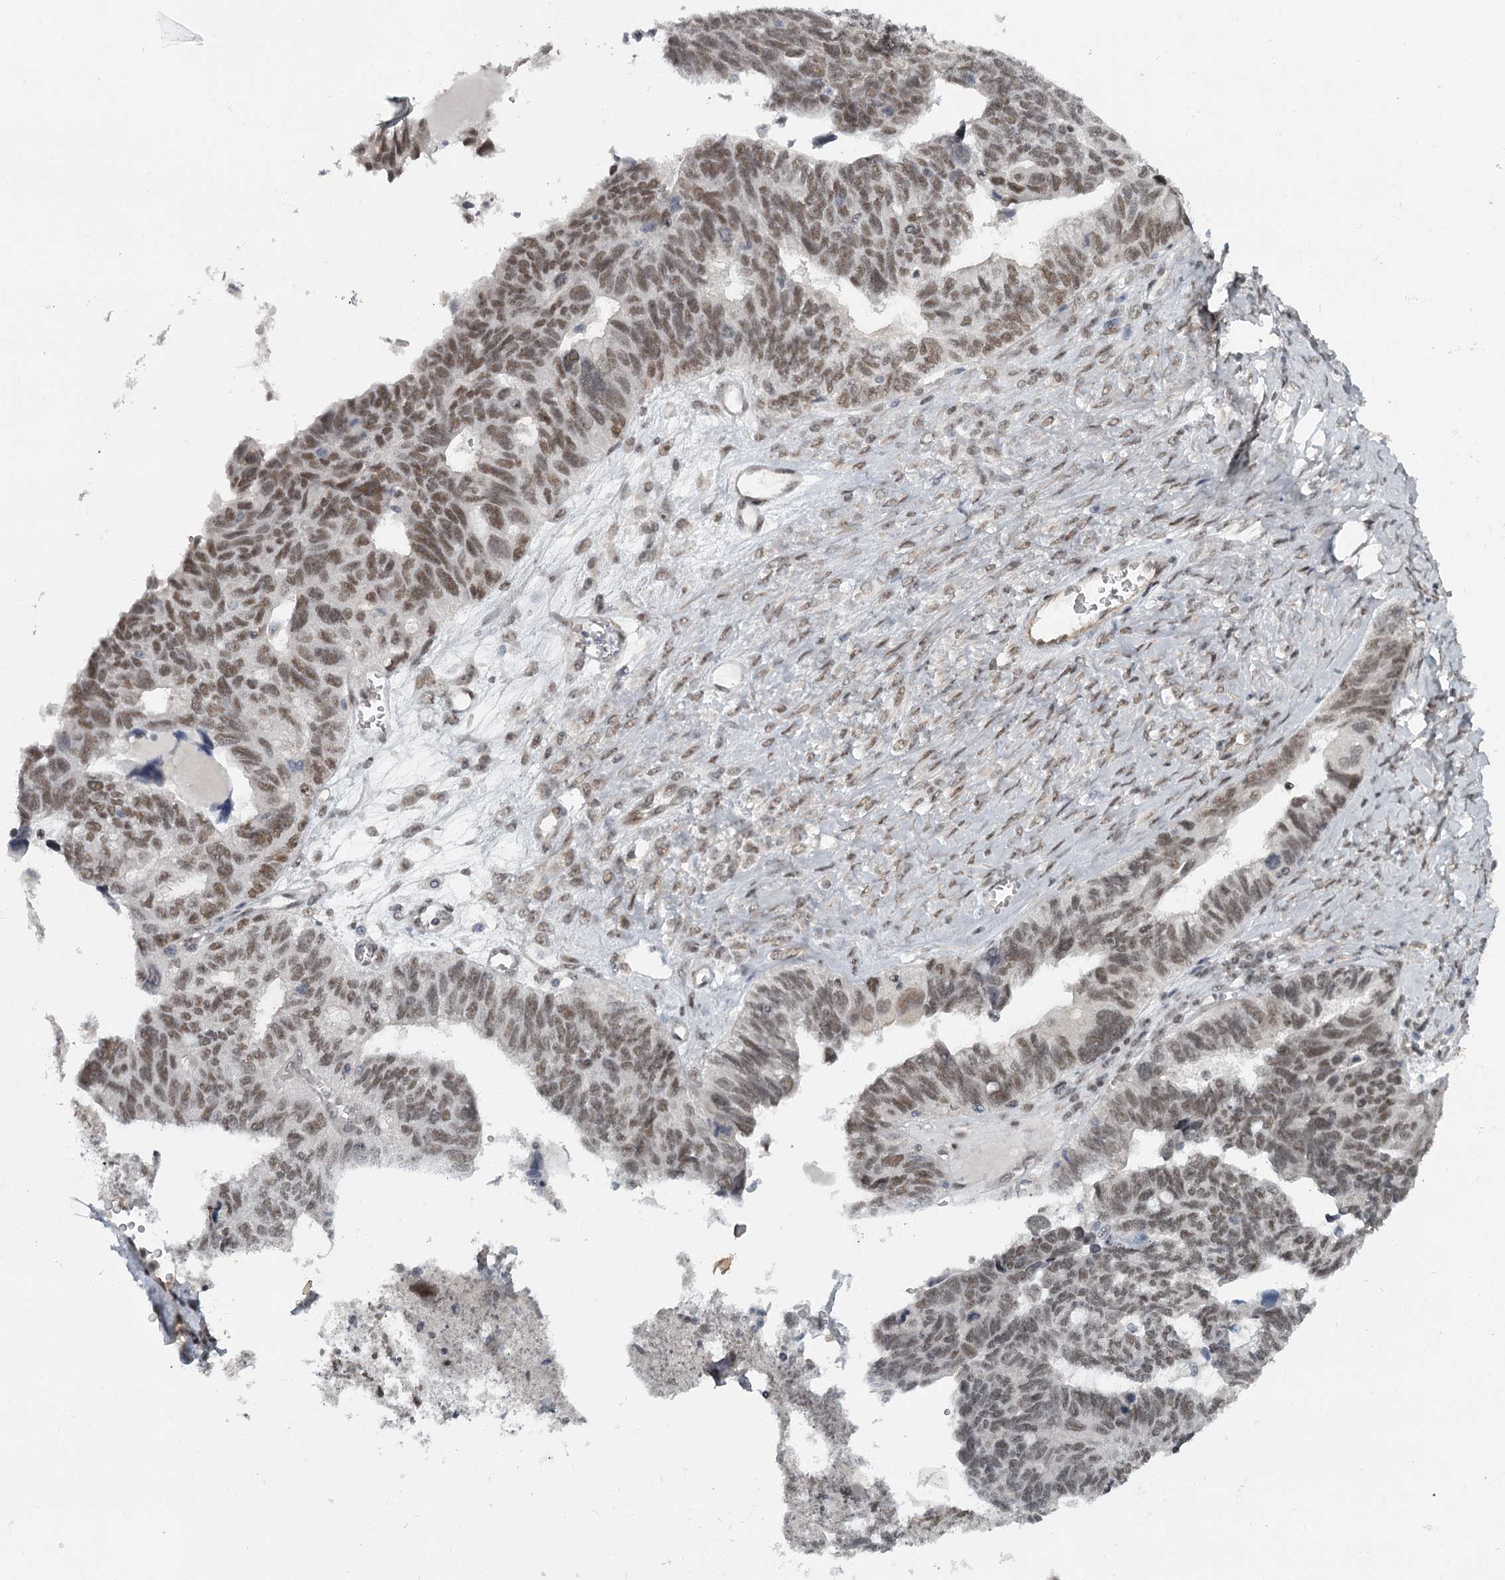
{"staining": {"intensity": "moderate", "quantity": ">75%", "location": "nuclear"}, "tissue": "ovarian cancer", "cell_type": "Tumor cells", "image_type": "cancer", "snomed": [{"axis": "morphology", "description": "Cystadenocarcinoma, serous, NOS"}, {"axis": "topography", "description": "Ovary"}], "caption": "Brown immunohistochemical staining in human ovarian cancer (serous cystadenocarcinoma) displays moderate nuclear expression in about >75% of tumor cells.", "gene": "FAM13C", "patient": {"sex": "female", "age": 79}}